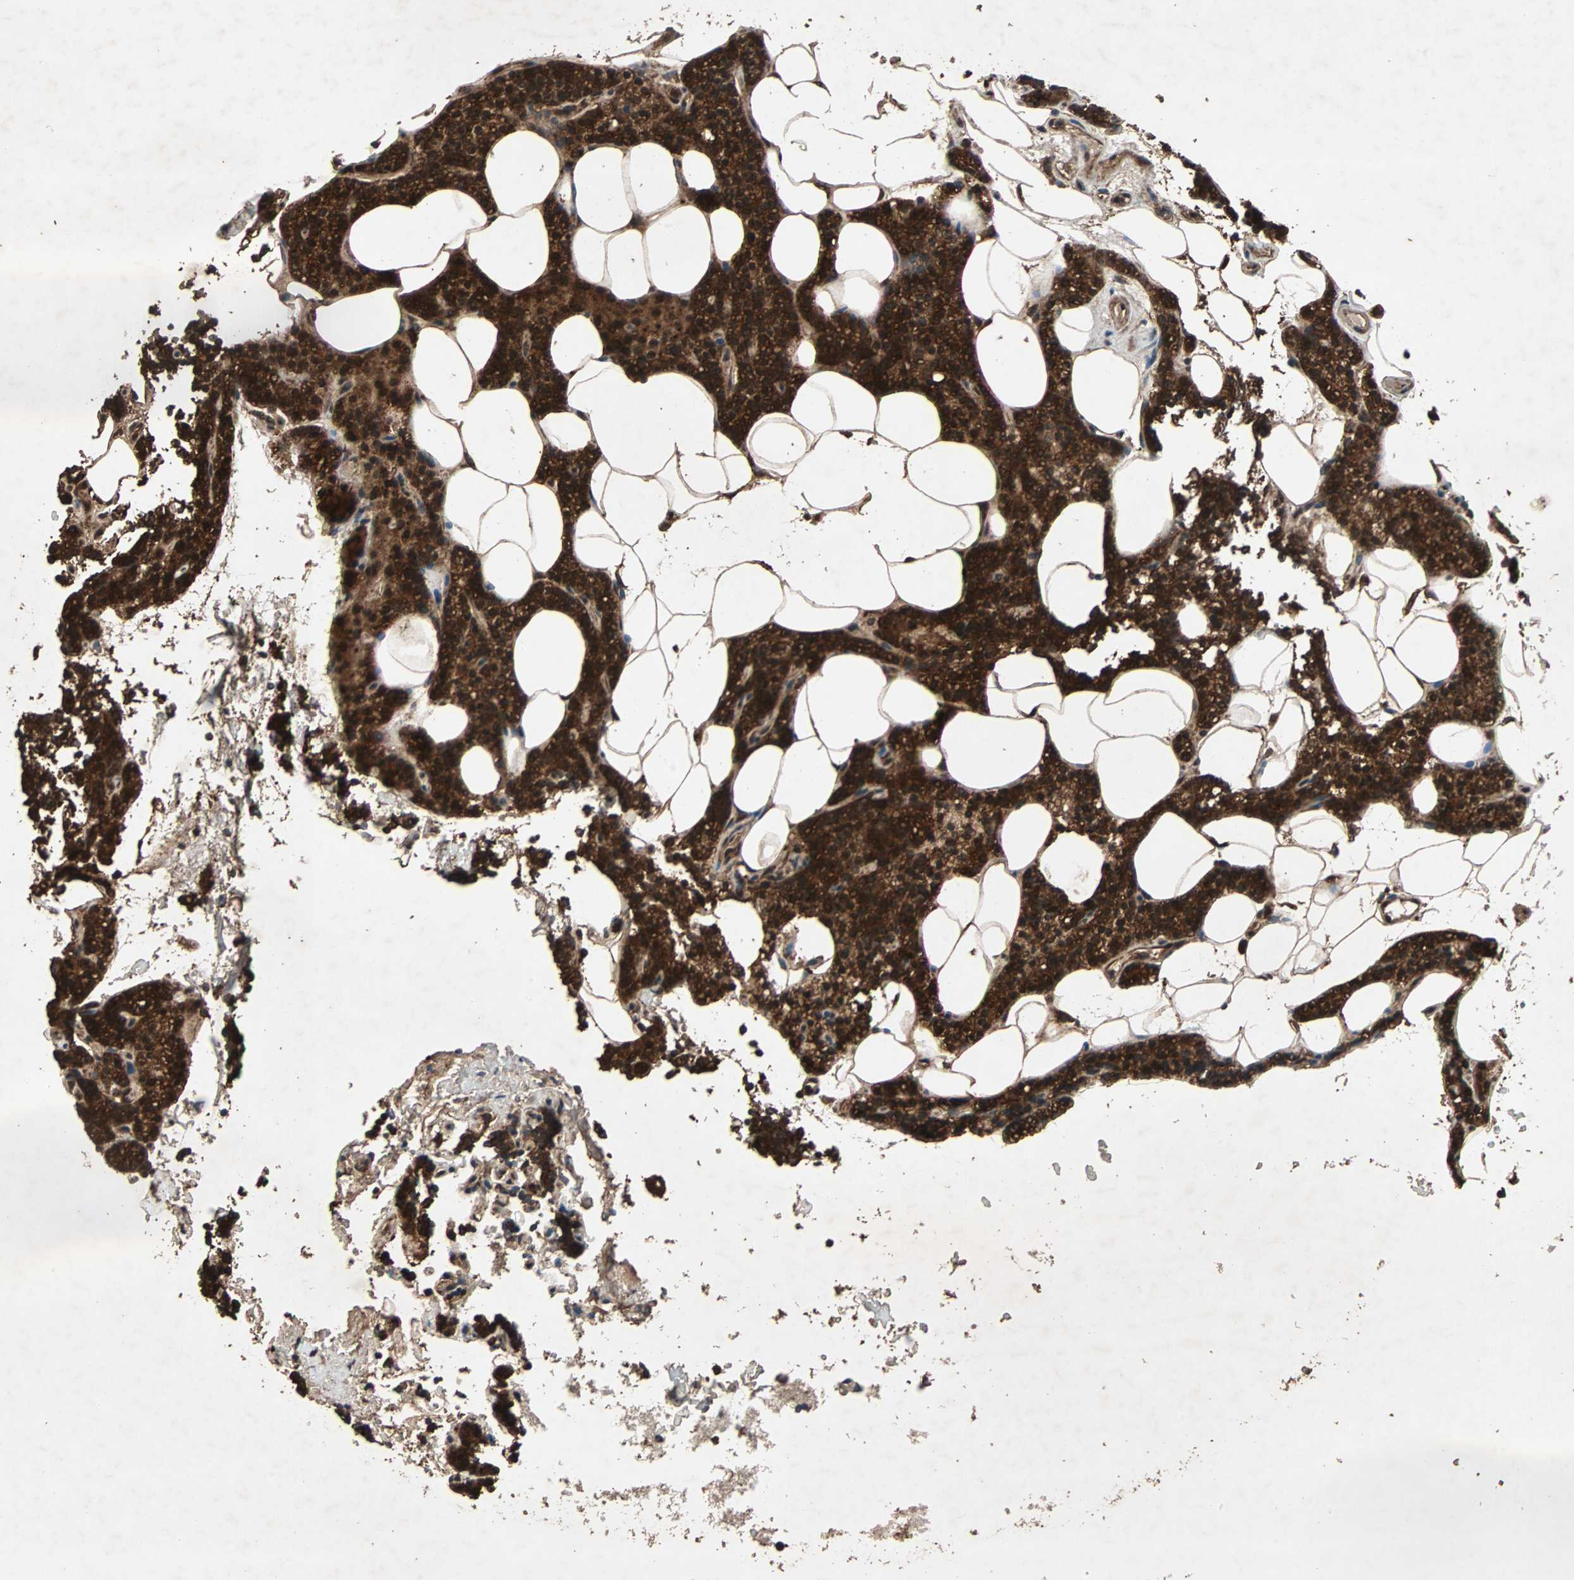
{"staining": {"intensity": "strong", "quantity": ">75%", "location": "cytoplasmic/membranous"}, "tissue": "parathyroid gland", "cell_type": "Glandular cells", "image_type": "normal", "snomed": [{"axis": "morphology", "description": "Normal tissue, NOS"}, {"axis": "topography", "description": "Parathyroid gland"}], "caption": "This micrograph shows immunohistochemistry (IHC) staining of benign human parathyroid gland, with high strong cytoplasmic/membranous positivity in approximately >75% of glandular cells.", "gene": "LAMTOR5", "patient": {"sex": "male", "age": 66}}